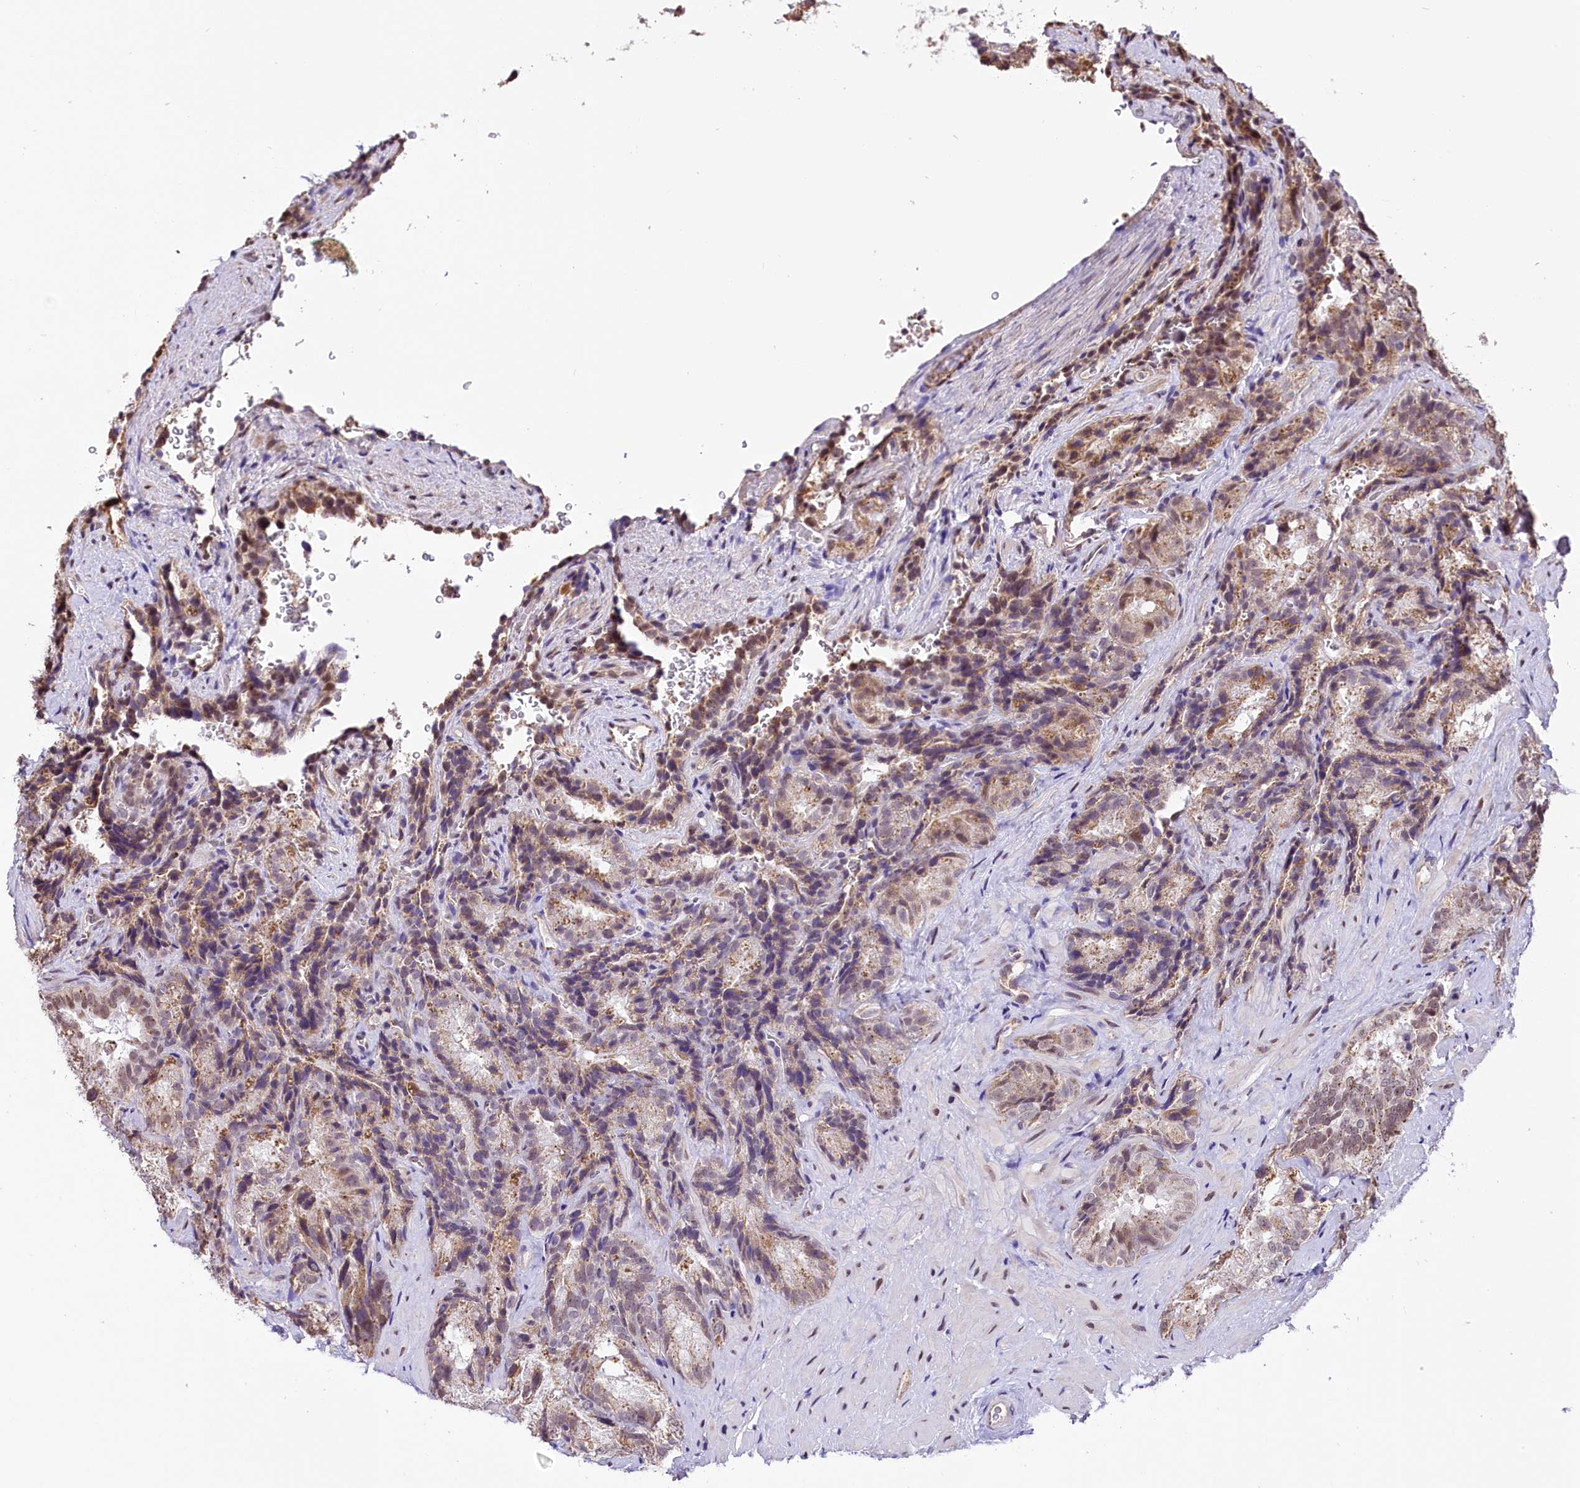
{"staining": {"intensity": "moderate", "quantity": "25%-75%", "location": "nuclear"}, "tissue": "seminal vesicle", "cell_type": "Glandular cells", "image_type": "normal", "snomed": [{"axis": "morphology", "description": "Normal tissue, NOS"}, {"axis": "topography", "description": "Seminal veicle"}], "caption": "IHC (DAB (3,3'-diaminobenzidine)) staining of normal human seminal vesicle reveals moderate nuclear protein expression in approximately 25%-75% of glandular cells. The protein of interest is stained brown, and the nuclei are stained in blue (DAB IHC with brightfield microscopy, high magnification).", "gene": "MRPL54", "patient": {"sex": "male", "age": 58}}